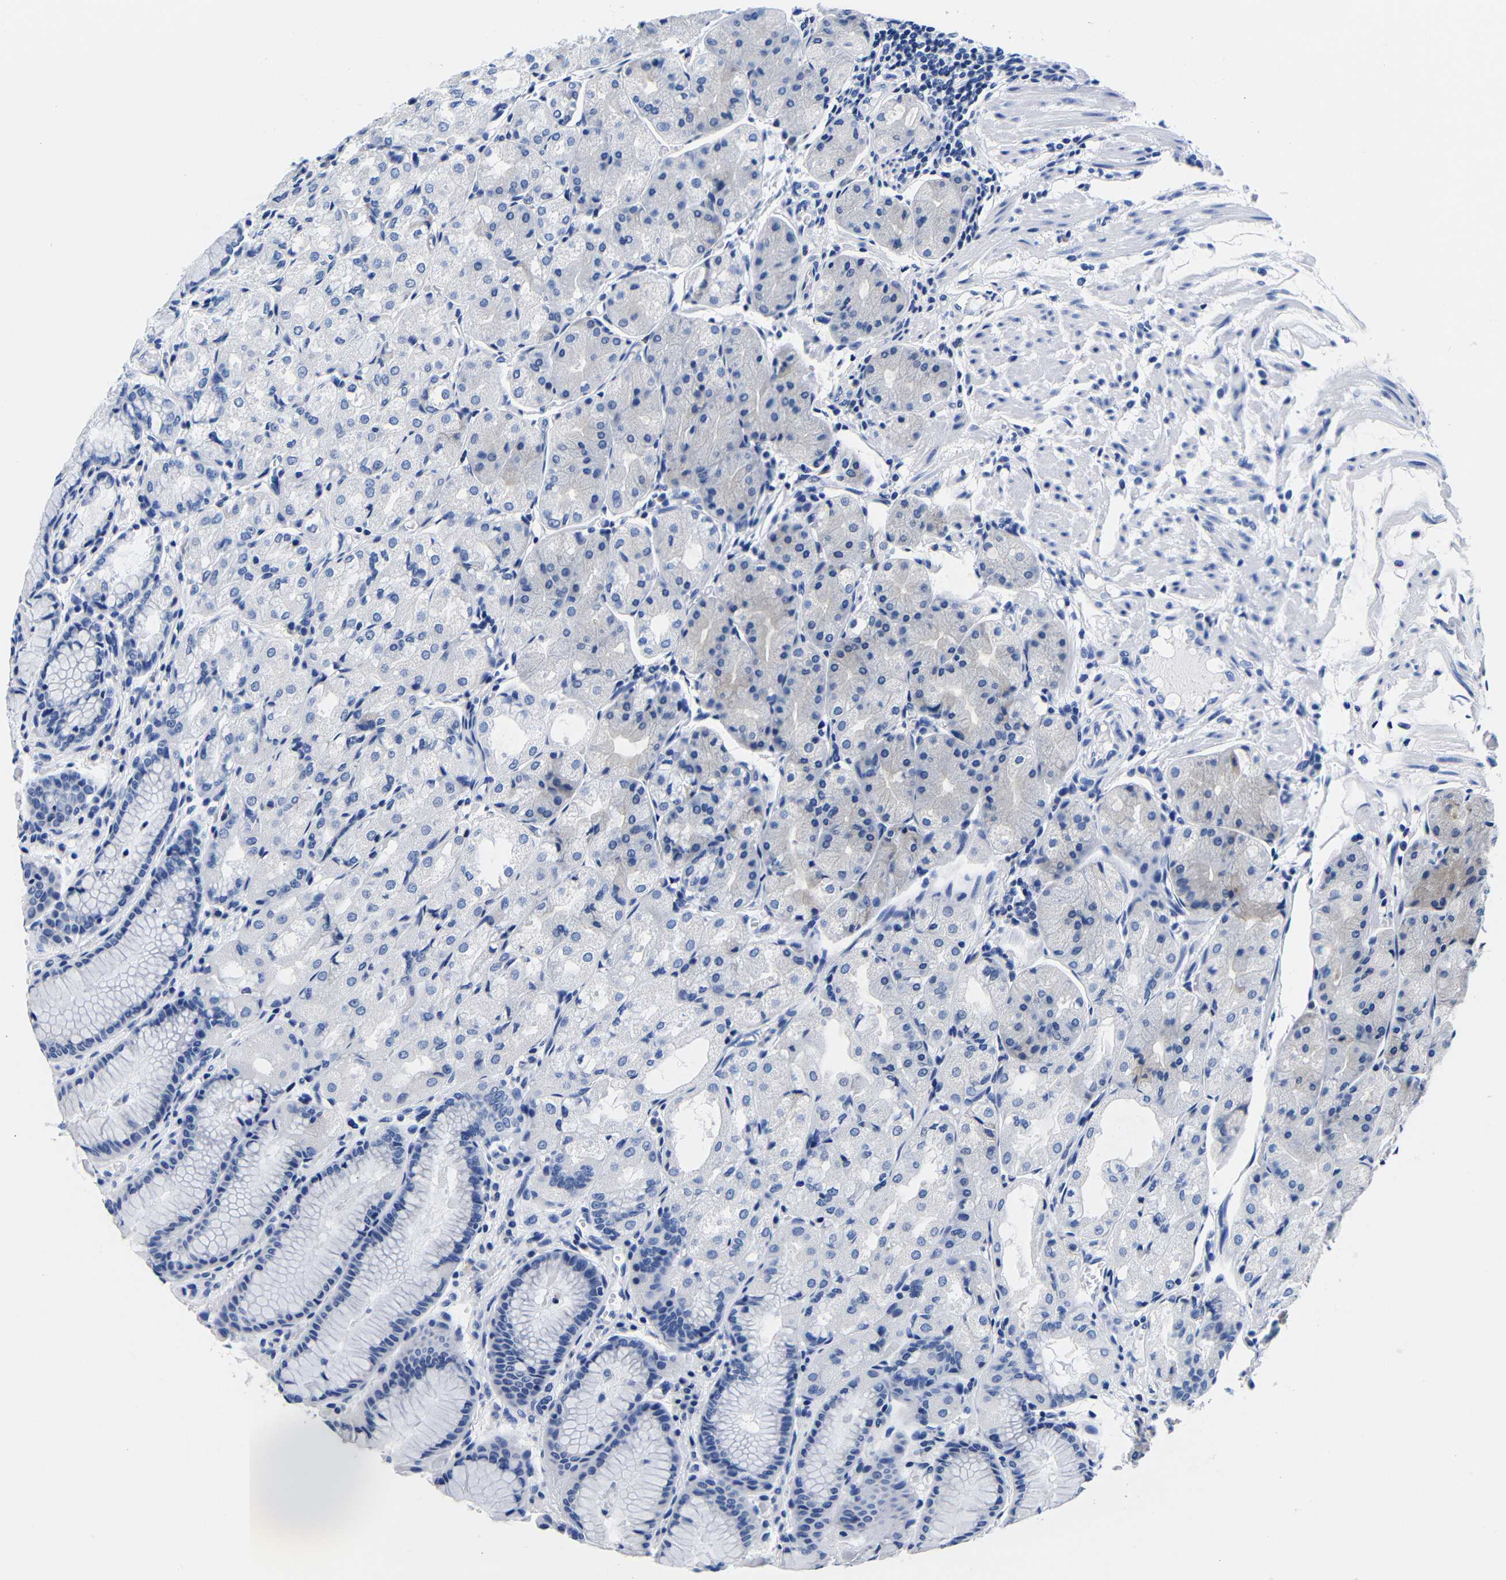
{"staining": {"intensity": "negative", "quantity": "none", "location": "none"}, "tissue": "stomach", "cell_type": "Glandular cells", "image_type": "normal", "snomed": [{"axis": "morphology", "description": "Normal tissue, NOS"}, {"axis": "topography", "description": "Stomach, upper"}], "caption": "This is an IHC histopathology image of benign stomach. There is no staining in glandular cells.", "gene": "CLEC4G", "patient": {"sex": "male", "age": 72}}